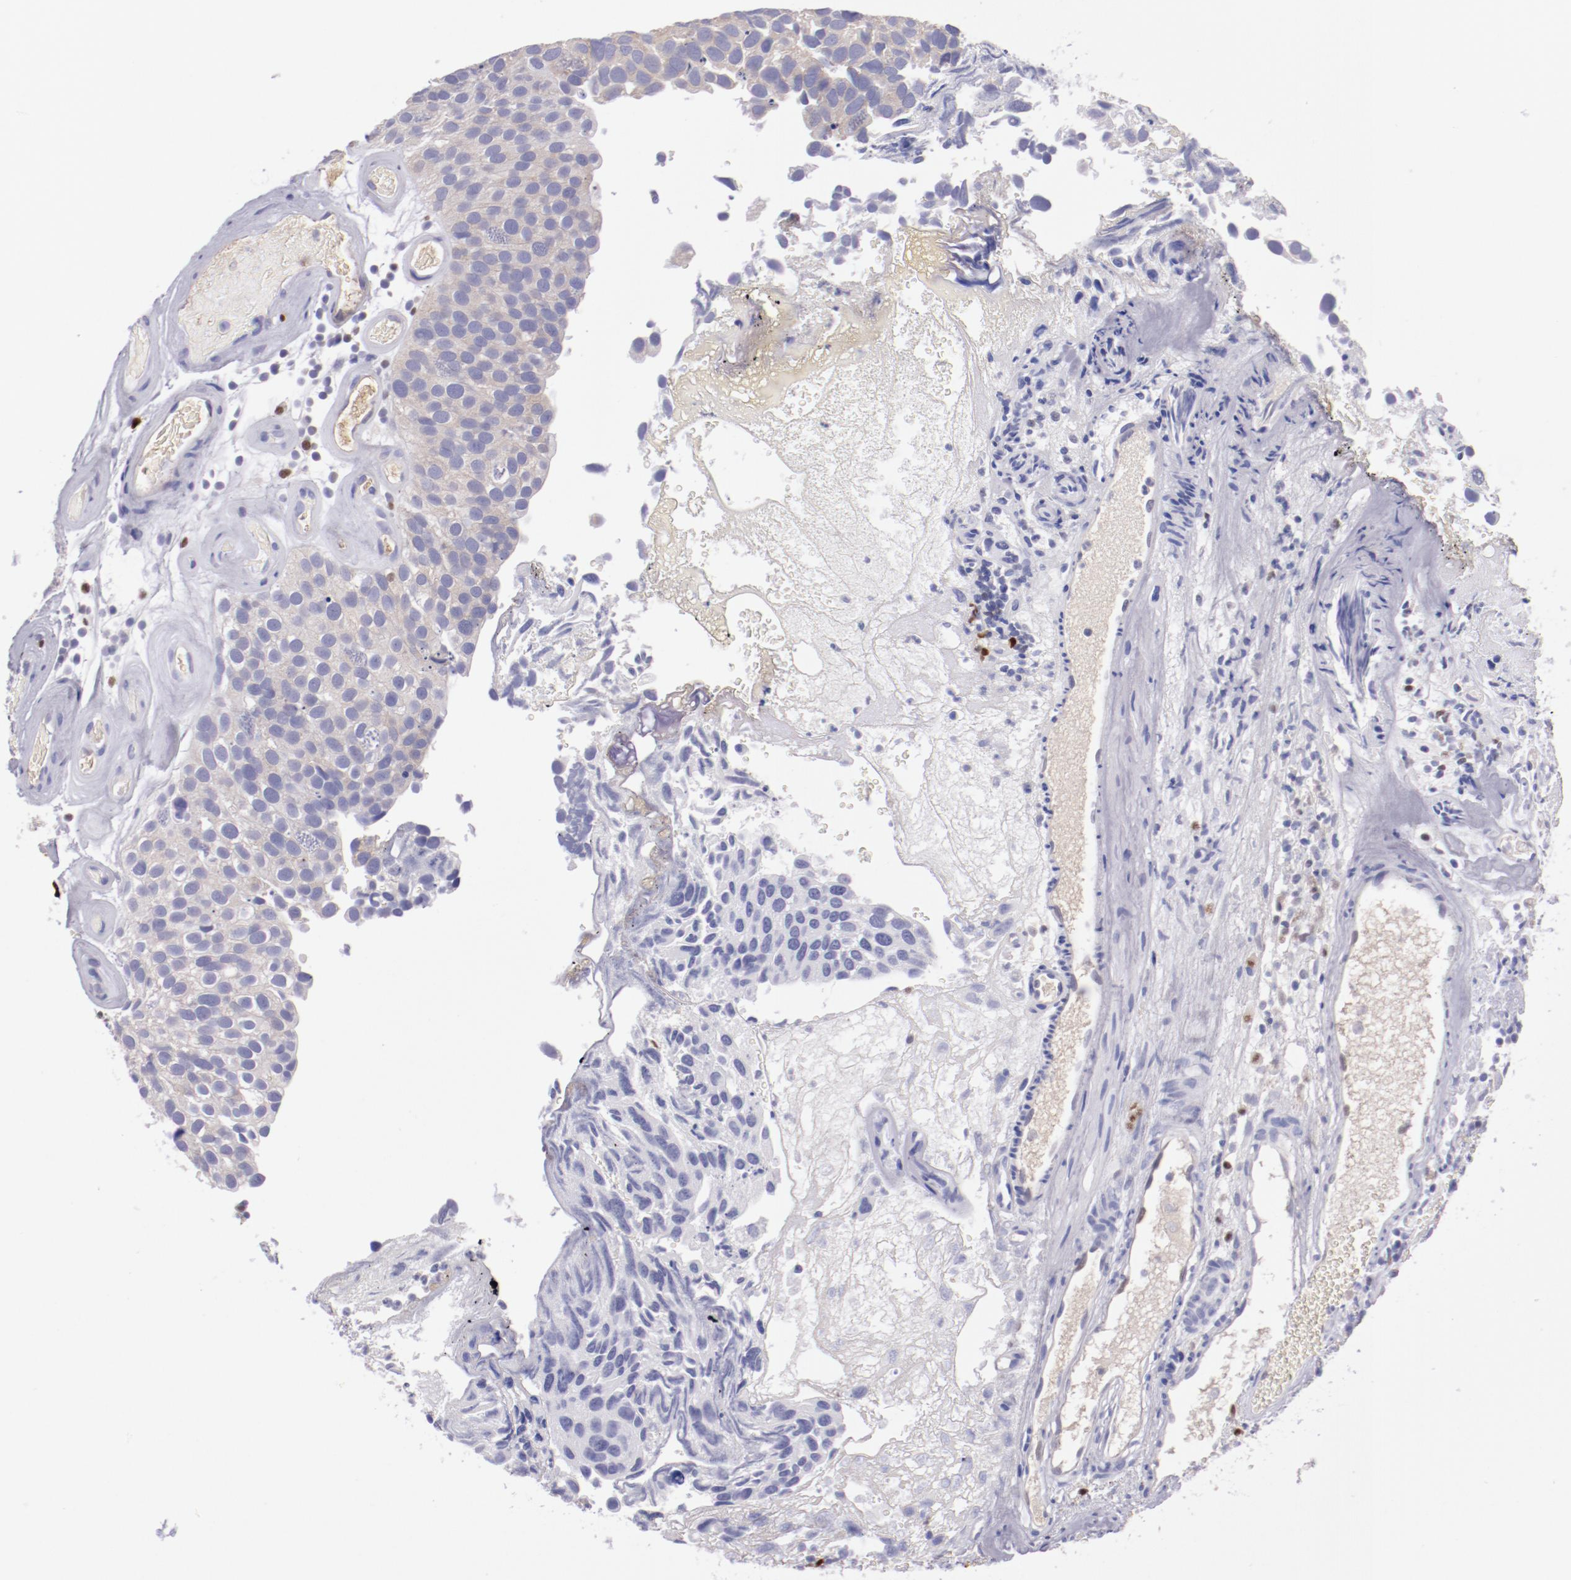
{"staining": {"intensity": "weak", "quantity": ">75%", "location": "cytoplasmic/membranous"}, "tissue": "urothelial cancer", "cell_type": "Tumor cells", "image_type": "cancer", "snomed": [{"axis": "morphology", "description": "Urothelial carcinoma, High grade"}, {"axis": "topography", "description": "Urinary bladder"}], "caption": "The photomicrograph demonstrates staining of high-grade urothelial carcinoma, revealing weak cytoplasmic/membranous protein positivity (brown color) within tumor cells.", "gene": "IRF8", "patient": {"sex": "male", "age": 72}}